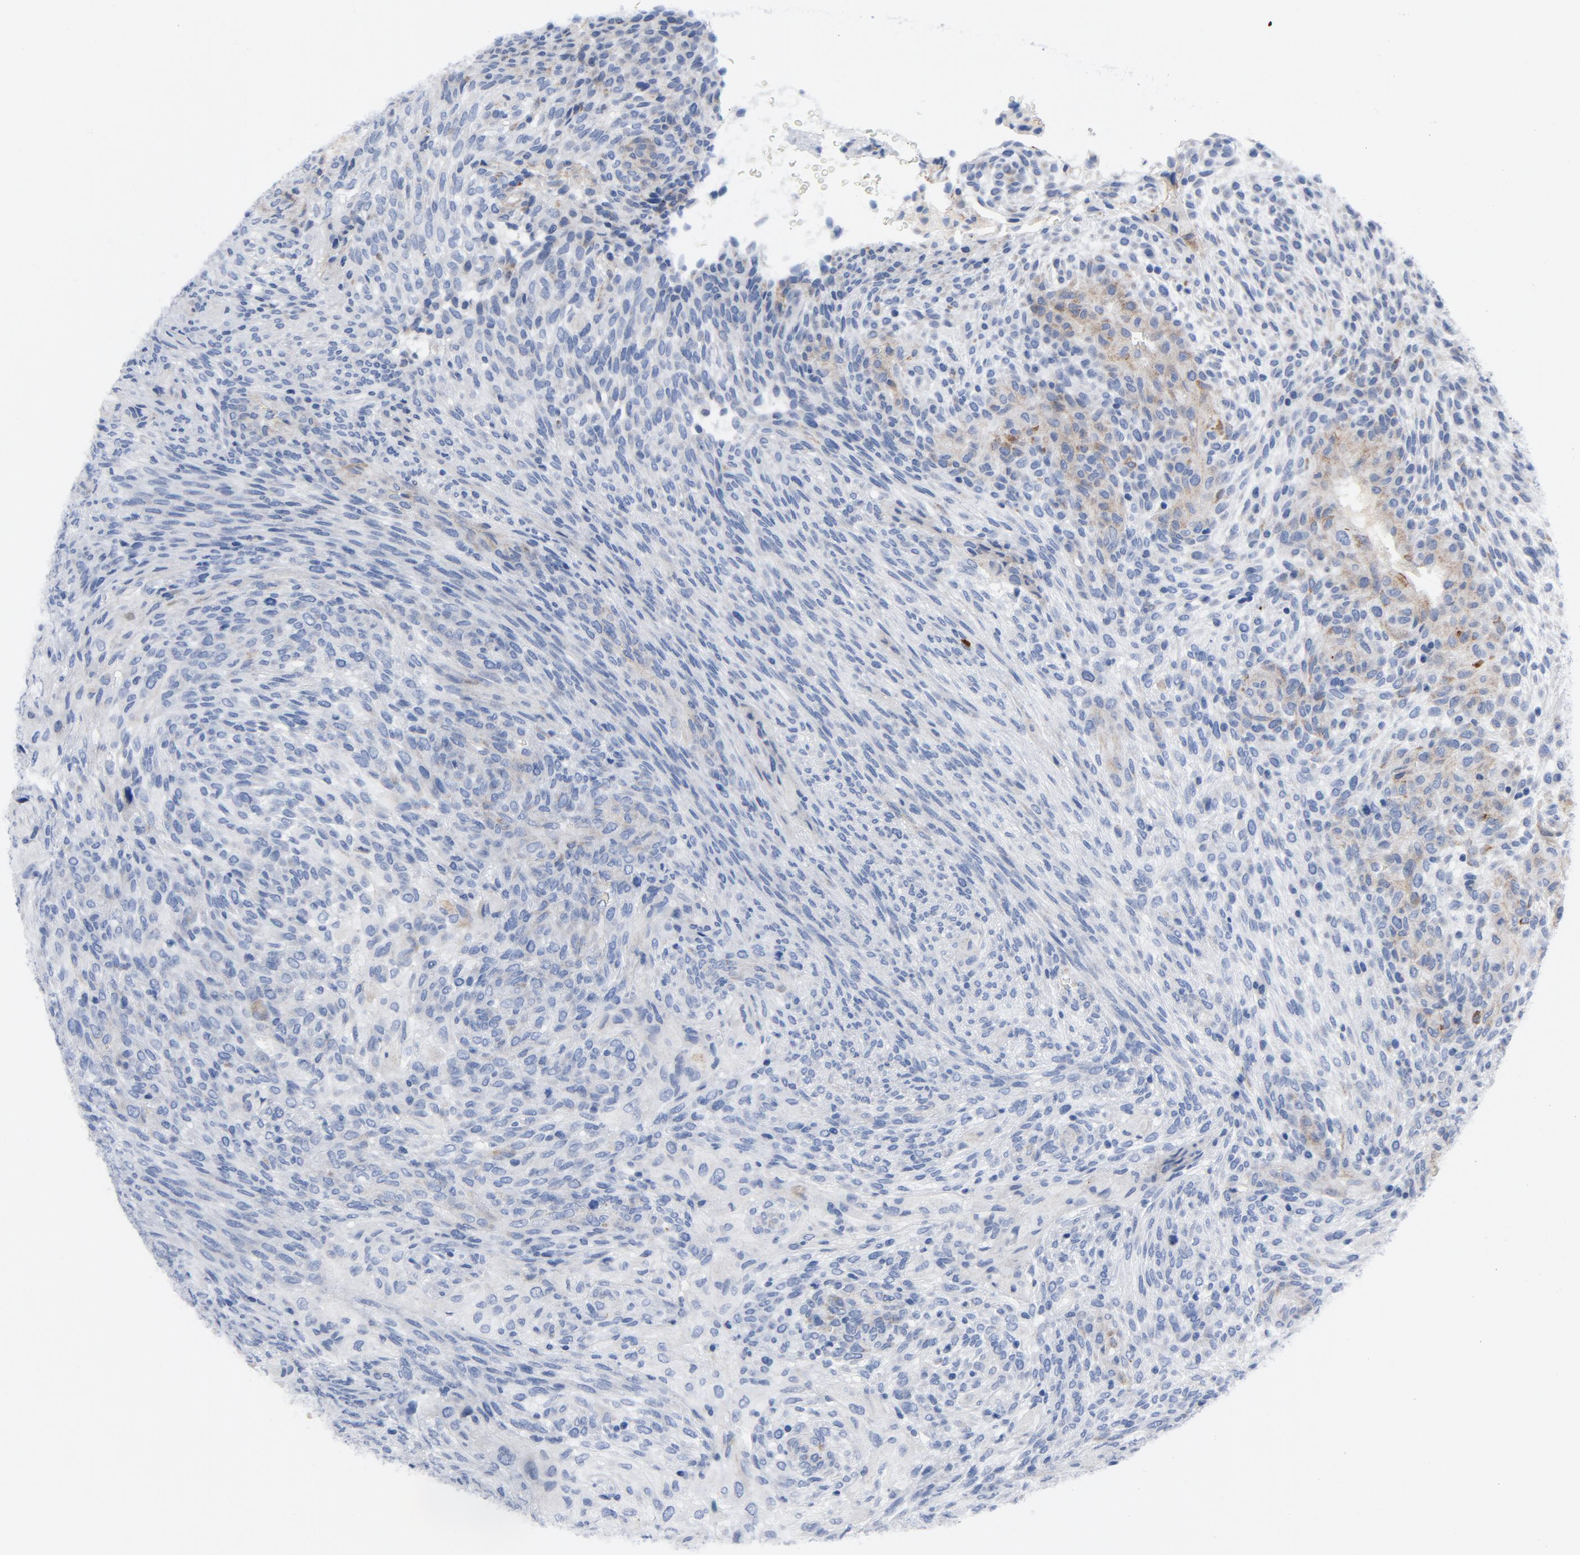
{"staining": {"intensity": "negative", "quantity": "none", "location": "none"}, "tissue": "glioma", "cell_type": "Tumor cells", "image_type": "cancer", "snomed": [{"axis": "morphology", "description": "Glioma, malignant, High grade"}, {"axis": "topography", "description": "Cerebral cortex"}], "caption": "Immunohistochemistry (IHC) of malignant glioma (high-grade) shows no positivity in tumor cells. (Brightfield microscopy of DAB (3,3'-diaminobenzidine) IHC at high magnification).", "gene": "LAMC1", "patient": {"sex": "female", "age": 55}}